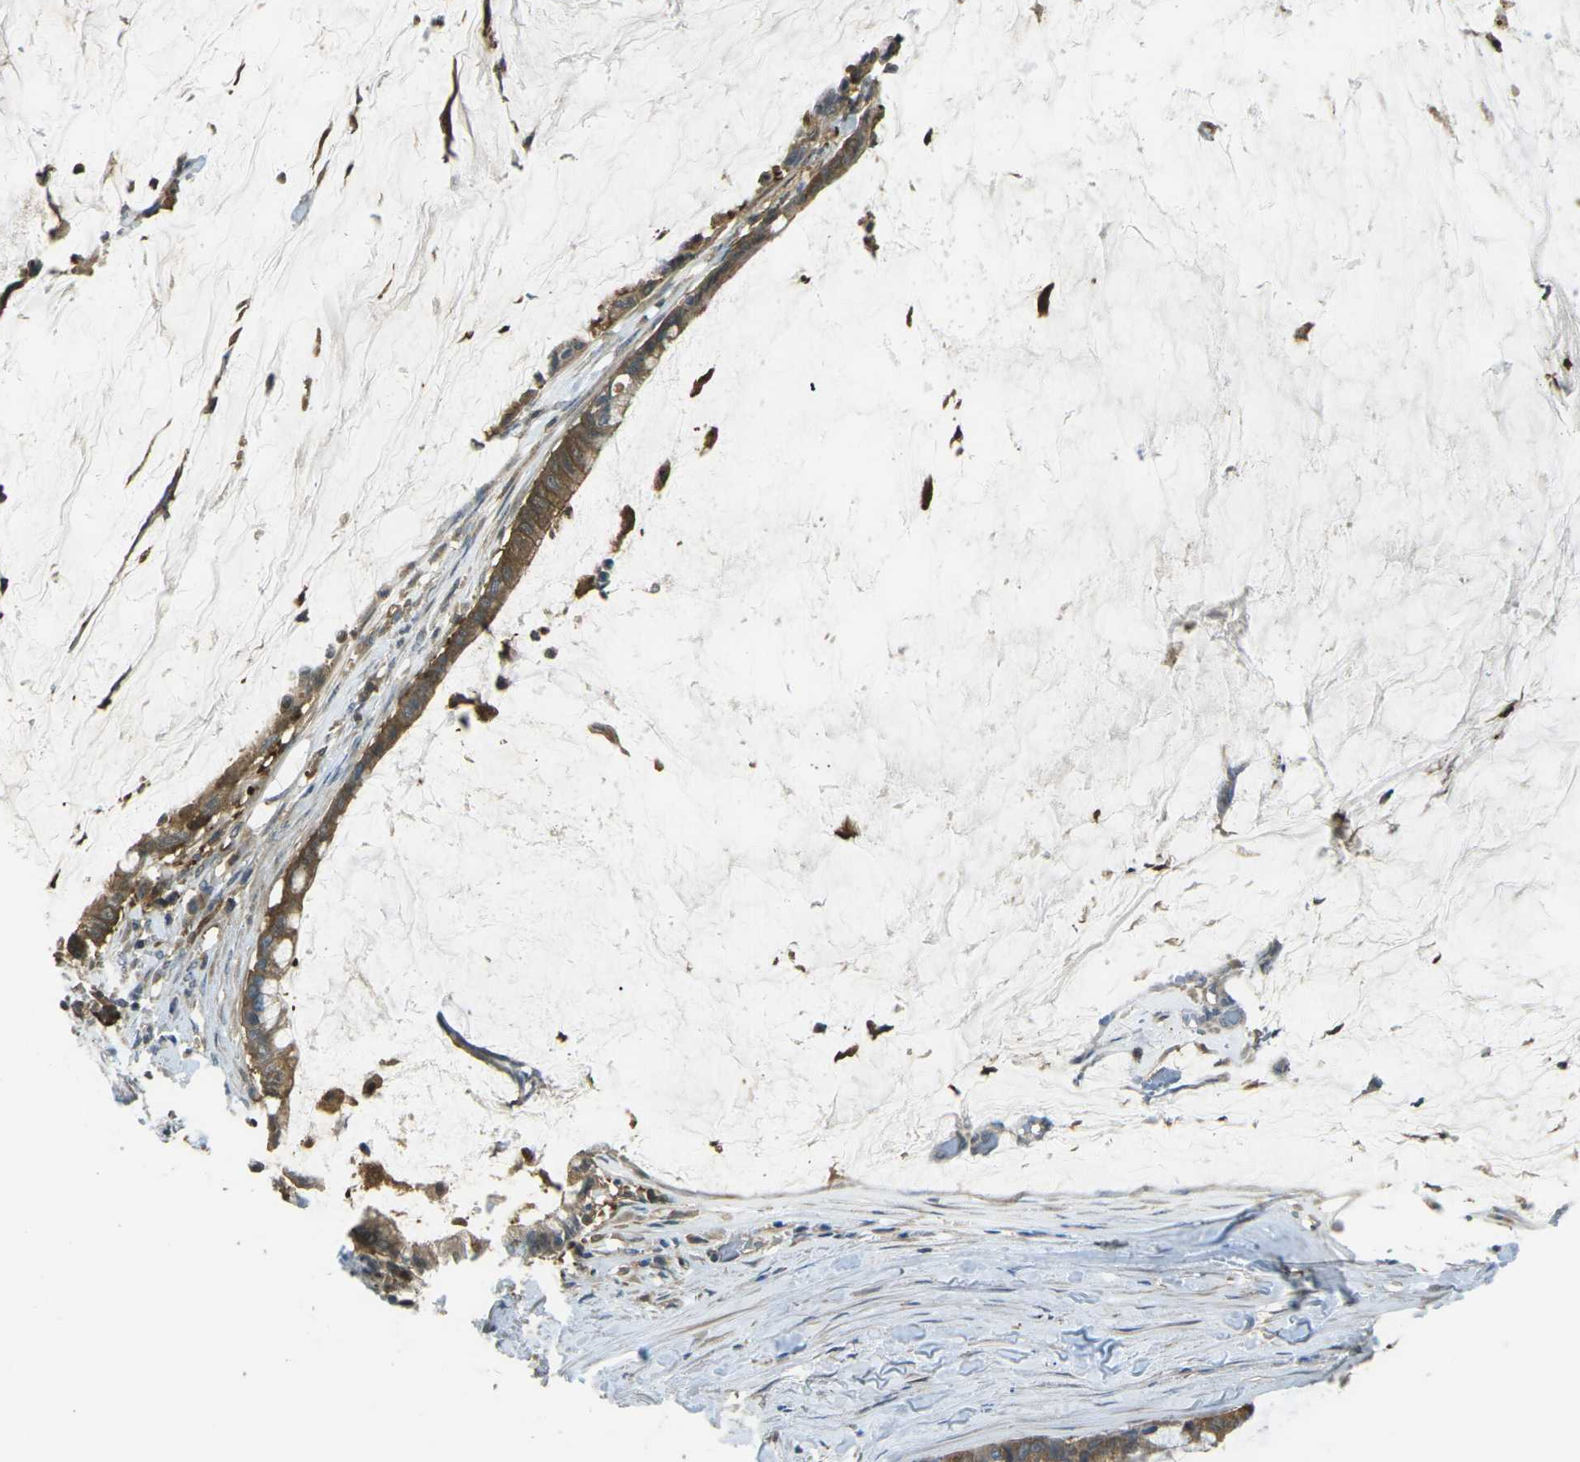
{"staining": {"intensity": "moderate", "quantity": ">75%", "location": "cytoplasmic/membranous"}, "tissue": "pancreatic cancer", "cell_type": "Tumor cells", "image_type": "cancer", "snomed": [{"axis": "morphology", "description": "Adenocarcinoma, NOS"}, {"axis": "topography", "description": "Pancreas"}], "caption": "Brown immunohistochemical staining in adenocarcinoma (pancreatic) shows moderate cytoplasmic/membranous positivity in about >75% of tumor cells. (DAB IHC with brightfield microscopy, high magnification).", "gene": "PIEZO2", "patient": {"sex": "male", "age": 41}}